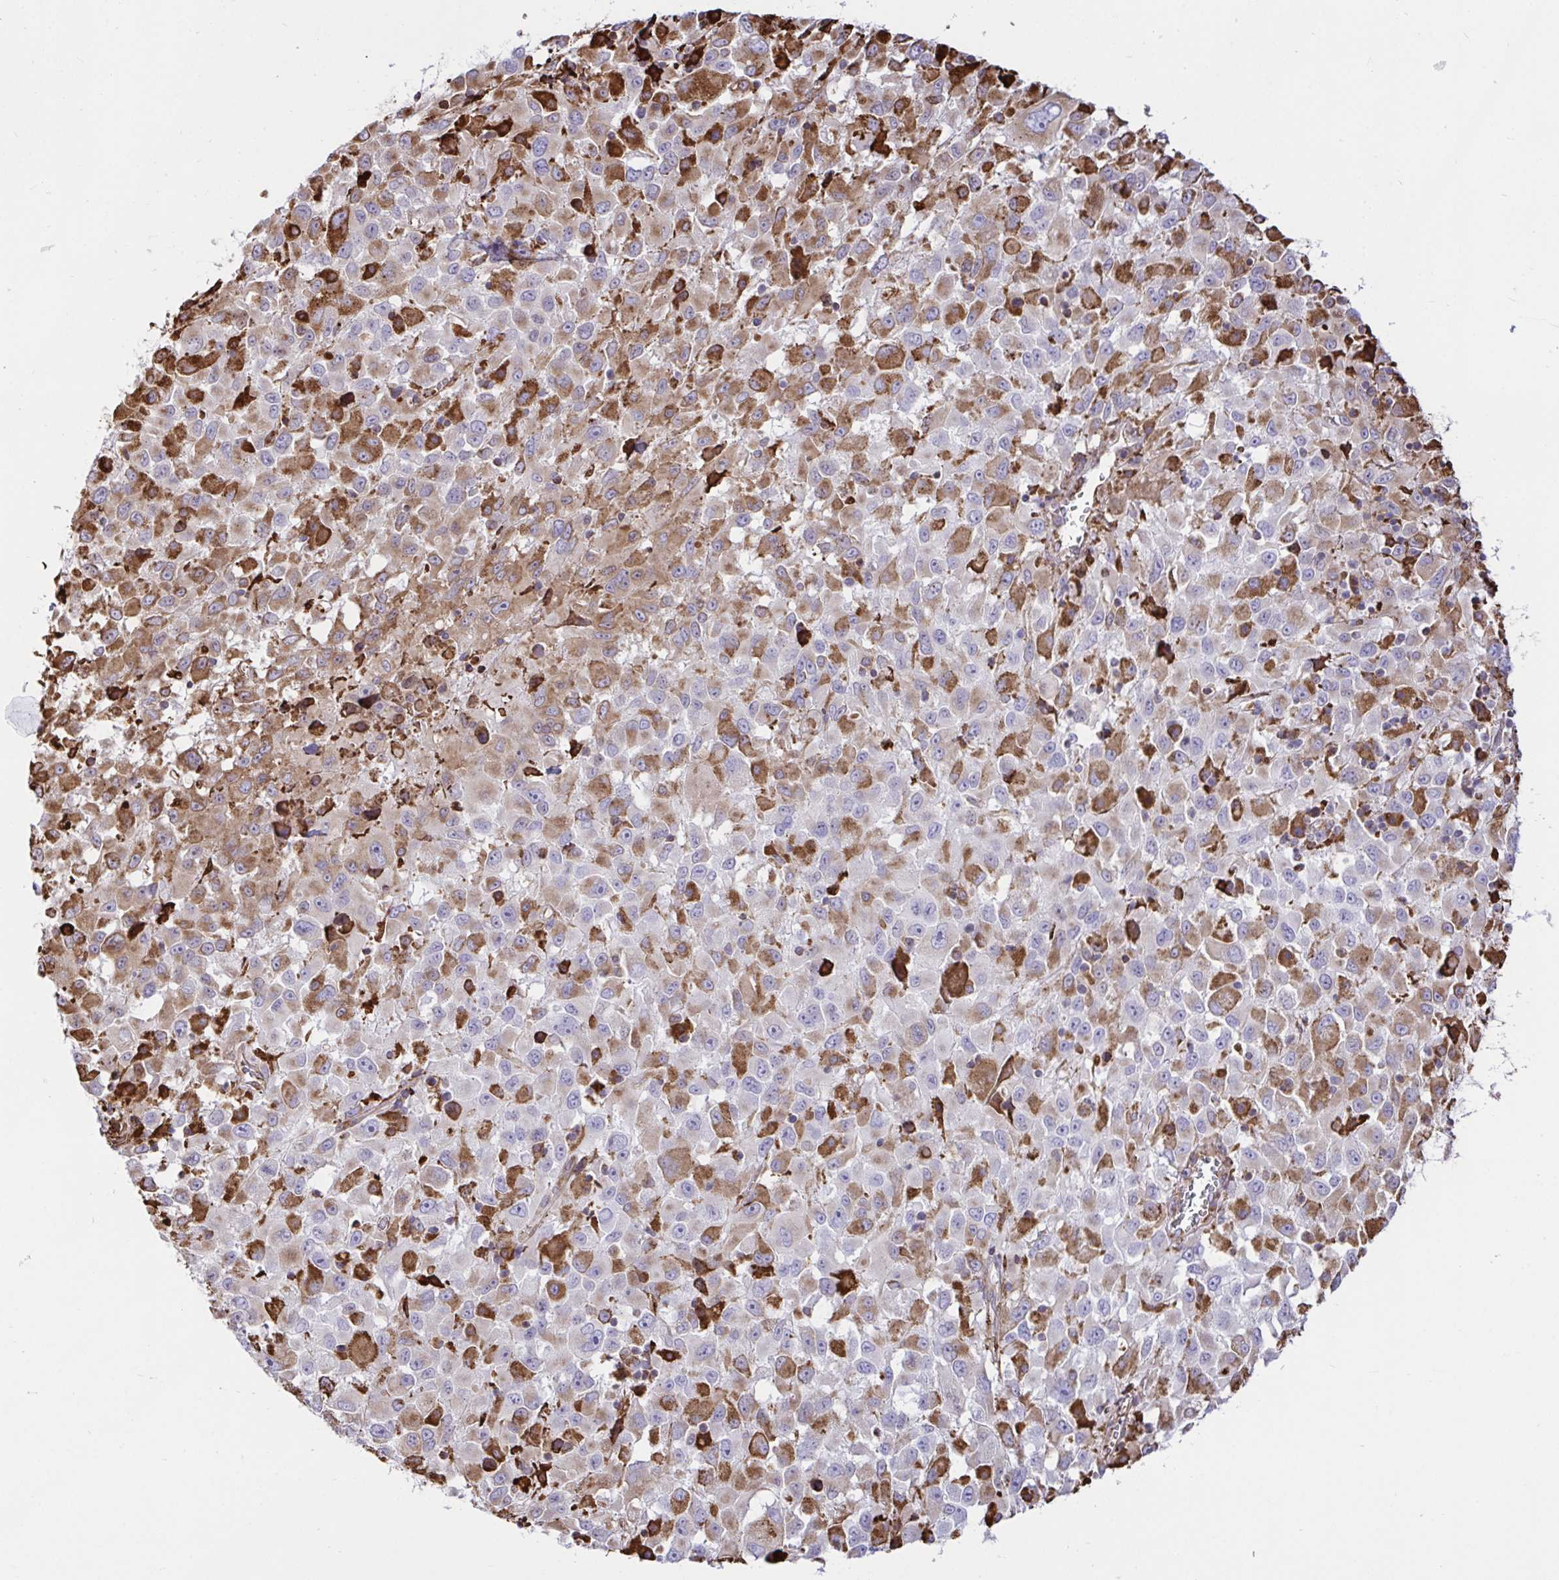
{"staining": {"intensity": "moderate", "quantity": "25%-75%", "location": "cytoplasmic/membranous"}, "tissue": "melanoma", "cell_type": "Tumor cells", "image_type": "cancer", "snomed": [{"axis": "morphology", "description": "Malignant melanoma, Metastatic site"}, {"axis": "topography", "description": "Soft tissue"}], "caption": "This image exhibits immunohistochemistry staining of human malignant melanoma (metastatic site), with medium moderate cytoplasmic/membranous positivity in about 25%-75% of tumor cells.", "gene": "CLGN", "patient": {"sex": "male", "age": 50}}